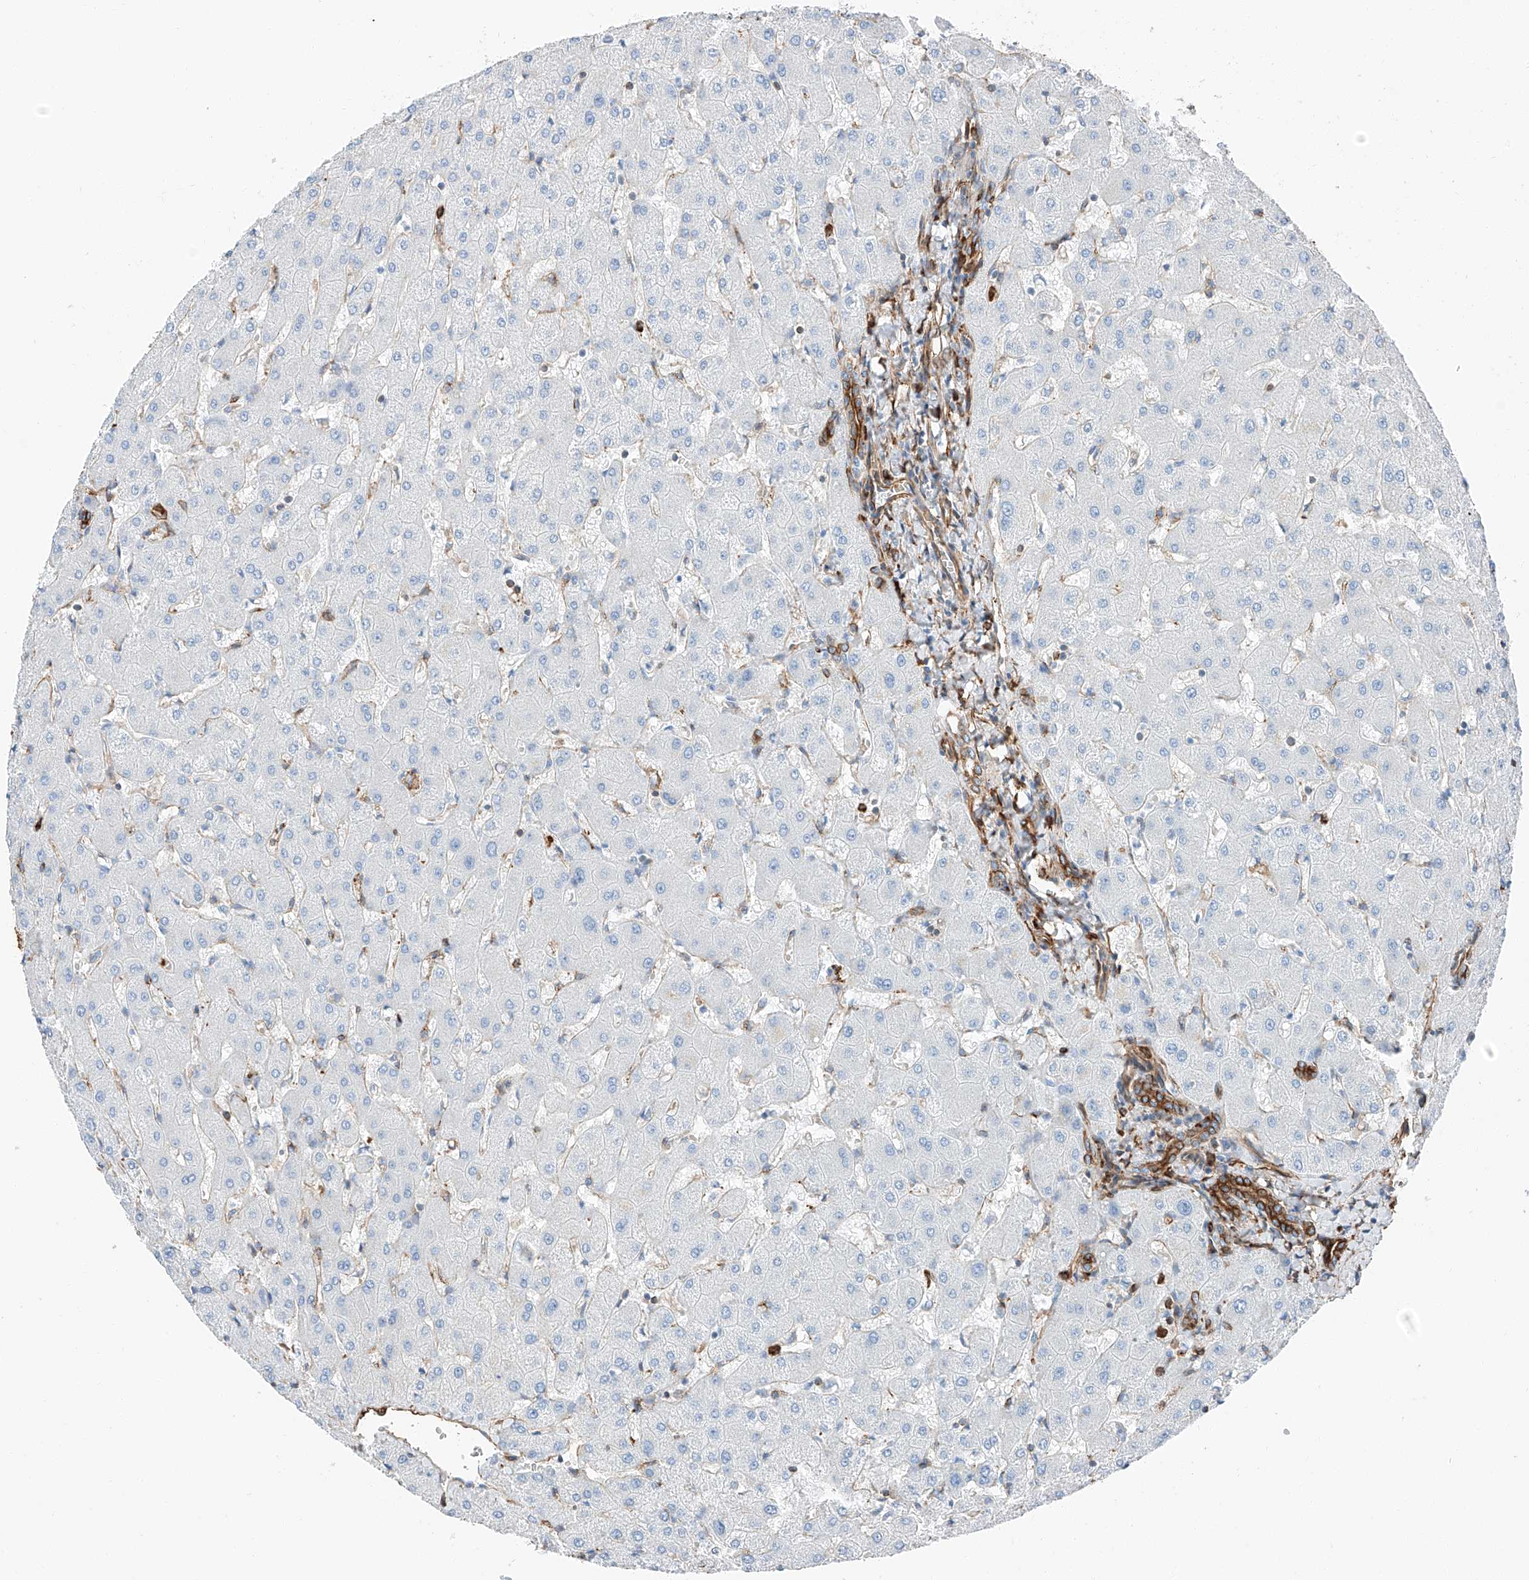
{"staining": {"intensity": "strong", "quantity": "25%-75%", "location": "cytoplasmic/membranous"}, "tissue": "liver", "cell_type": "Cholangiocytes", "image_type": "normal", "snomed": [{"axis": "morphology", "description": "Normal tissue, NOS"}, {"axis": "topography", "description": "Liver"}], "caption": "A high-resolution image shows immunohistochemistry staining of unremarkable liver, which displays strong cytoplasmic/membranous expression in about 25%-75% of cholangiocytes.", "gene": "ZNF804A", "patient": {"sex": "female", "age": 63}}